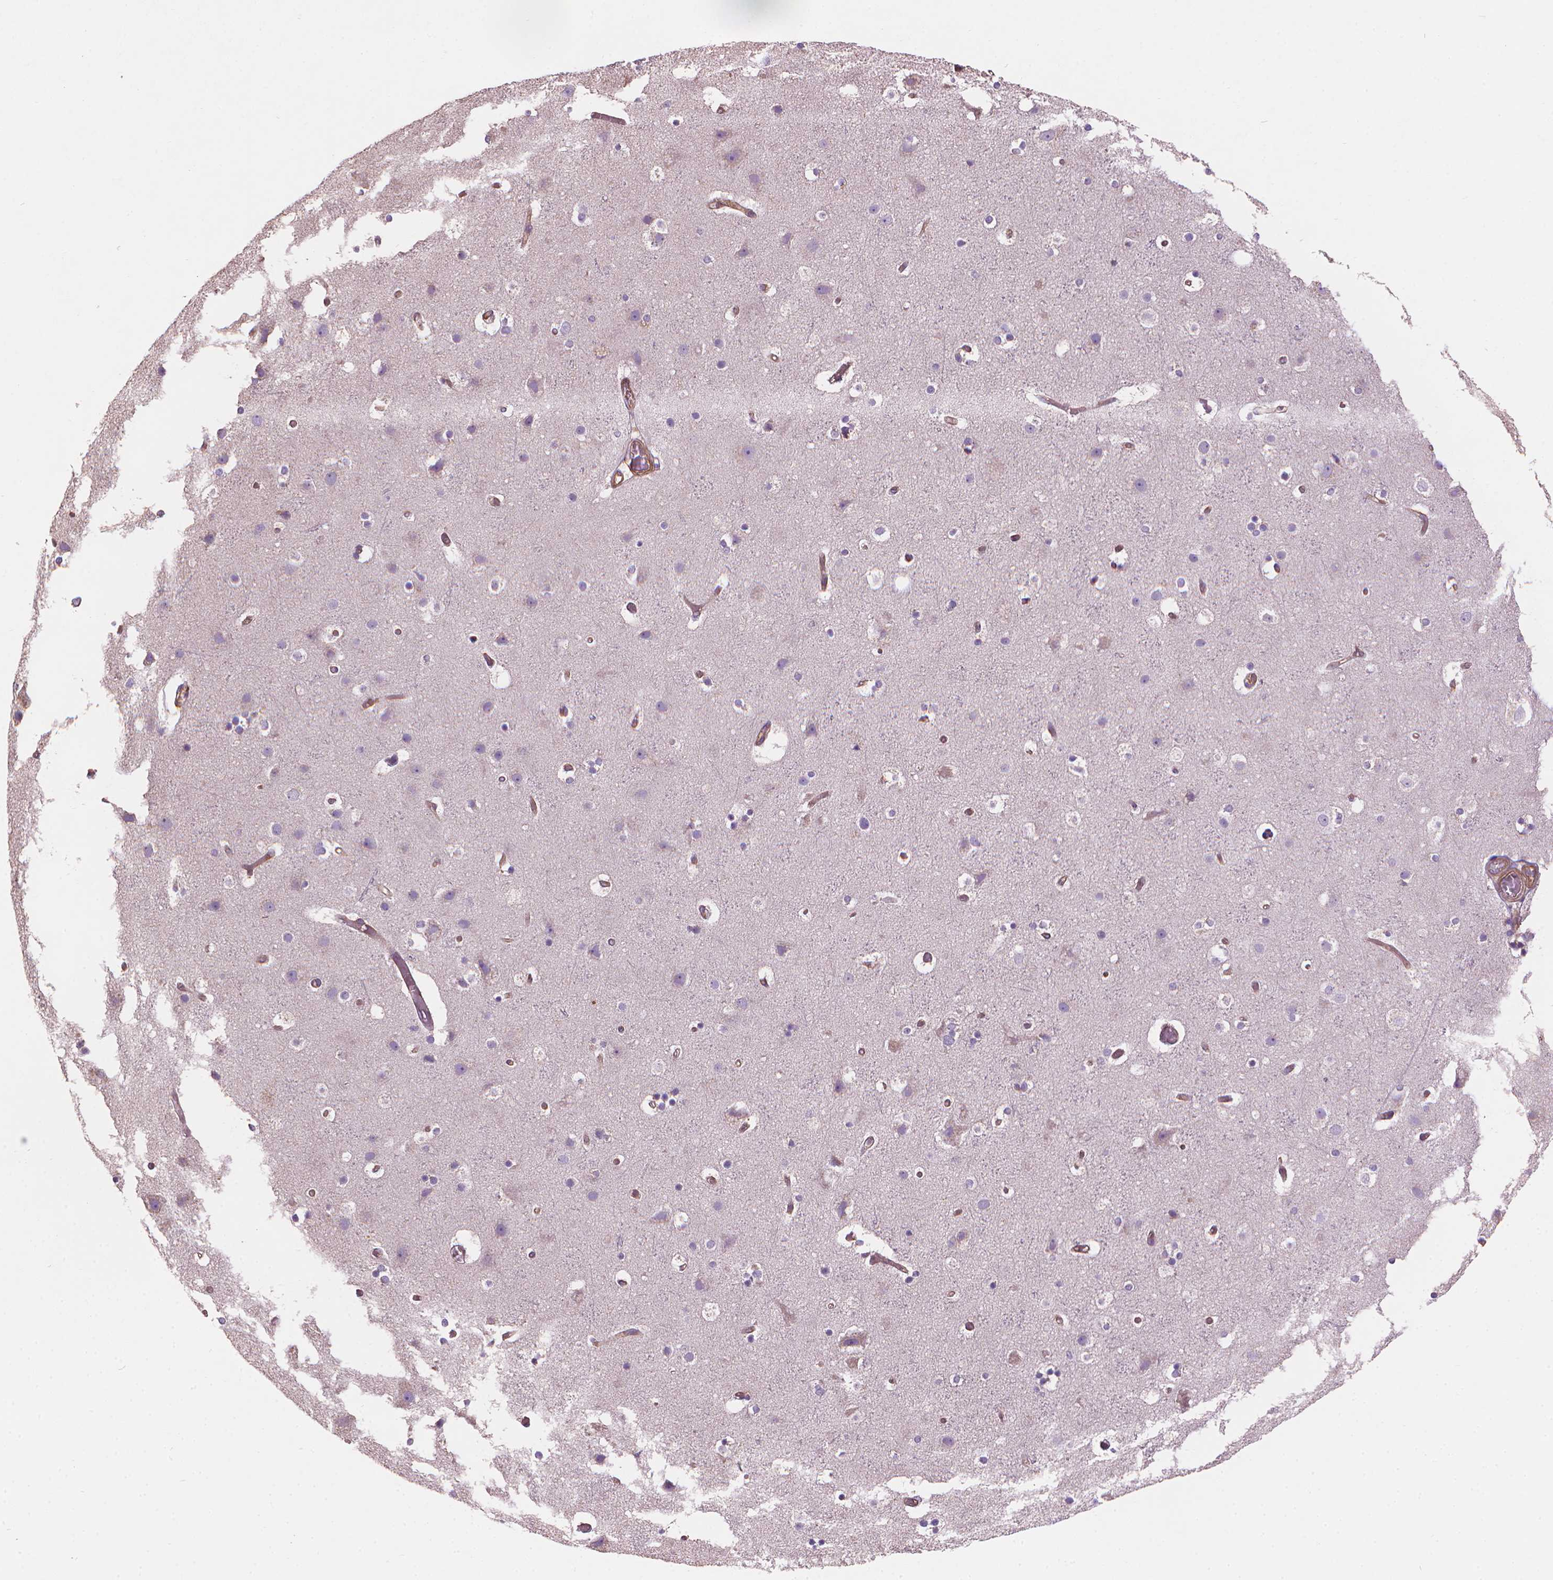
{"staining": {"intensity": "weak", "quantity": "<25%", "location": "cytoplasmic/membranous"}, "tissue": "cerebral cortex", "cell_type": "Endothelial cells", "image_type": "normal", "snomed": [{"axis": "morphology", "description": "Normal tissue, NOS"}, {"axis": "topography", "description": "Cerebral cortex"}], "caption": "Image shows no significant protein positivity in endothelial cells of normal cerebral cortex.", "gene": "TTC29", "patient": {"sex": "female", "age": 52}}